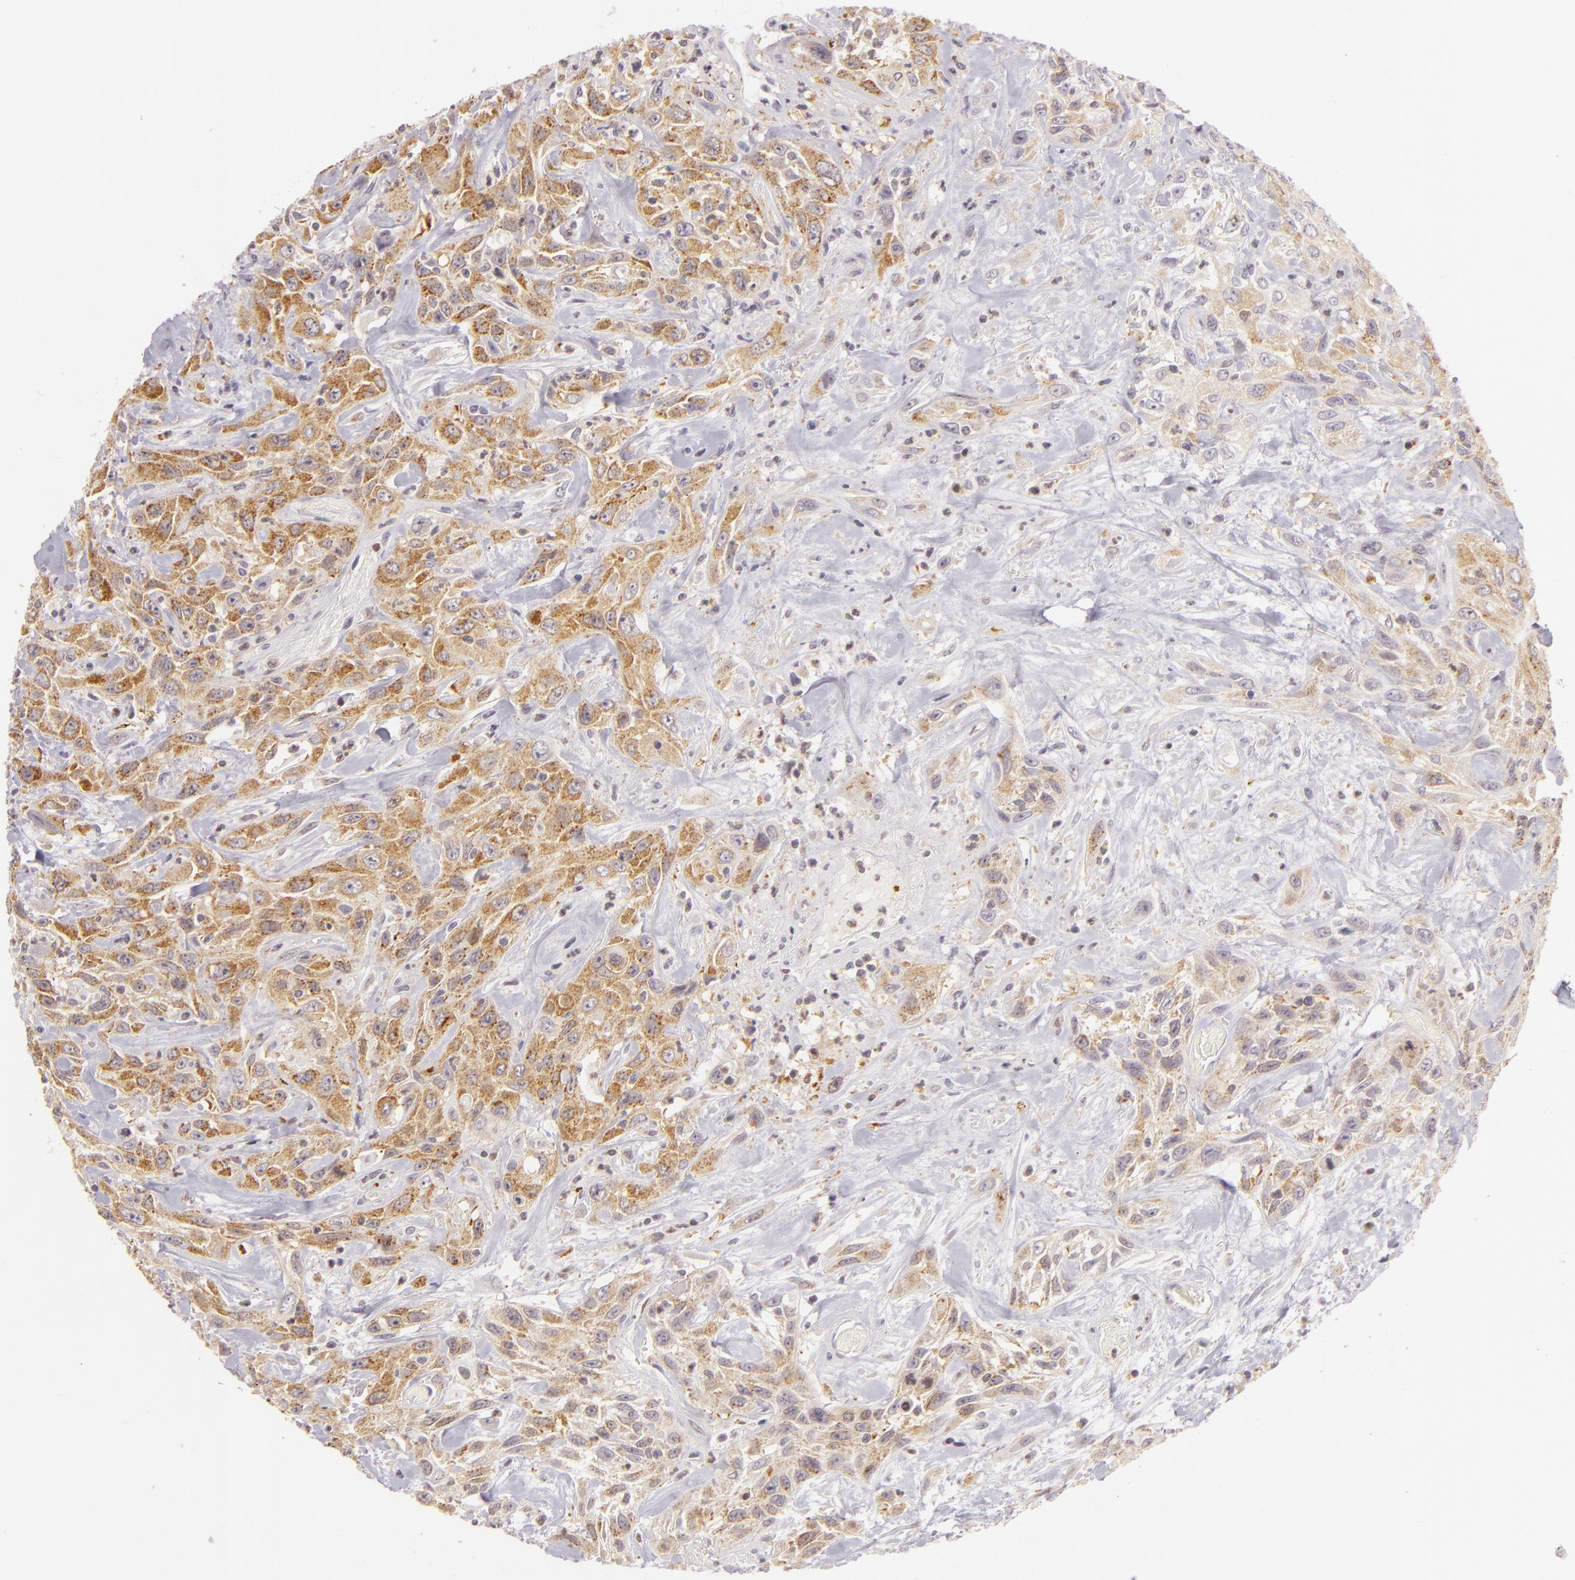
{"staining": {"intensity": "moderate", "quantity": "25%-75%", "location": "cytoplasmic/membranous"}, "tissue": "urothelial cancer", "cell_type": "Tumor cells", "image_type": "cancer", "snomed": [{"axis": "morphology", "description": "Urothelial carcinoma, High grade"}, {"axis": "topography", "description": "Urinary bladder"}], "caption": "High-power microscopy captured an IHC micrograph of urothelial cancer, revealing moderate cytoplasmic/membranous expression in about 25%-75% of tumor cells.", "gene": "IMPDH1", "patient": {"sex": "female", "age": 84}}